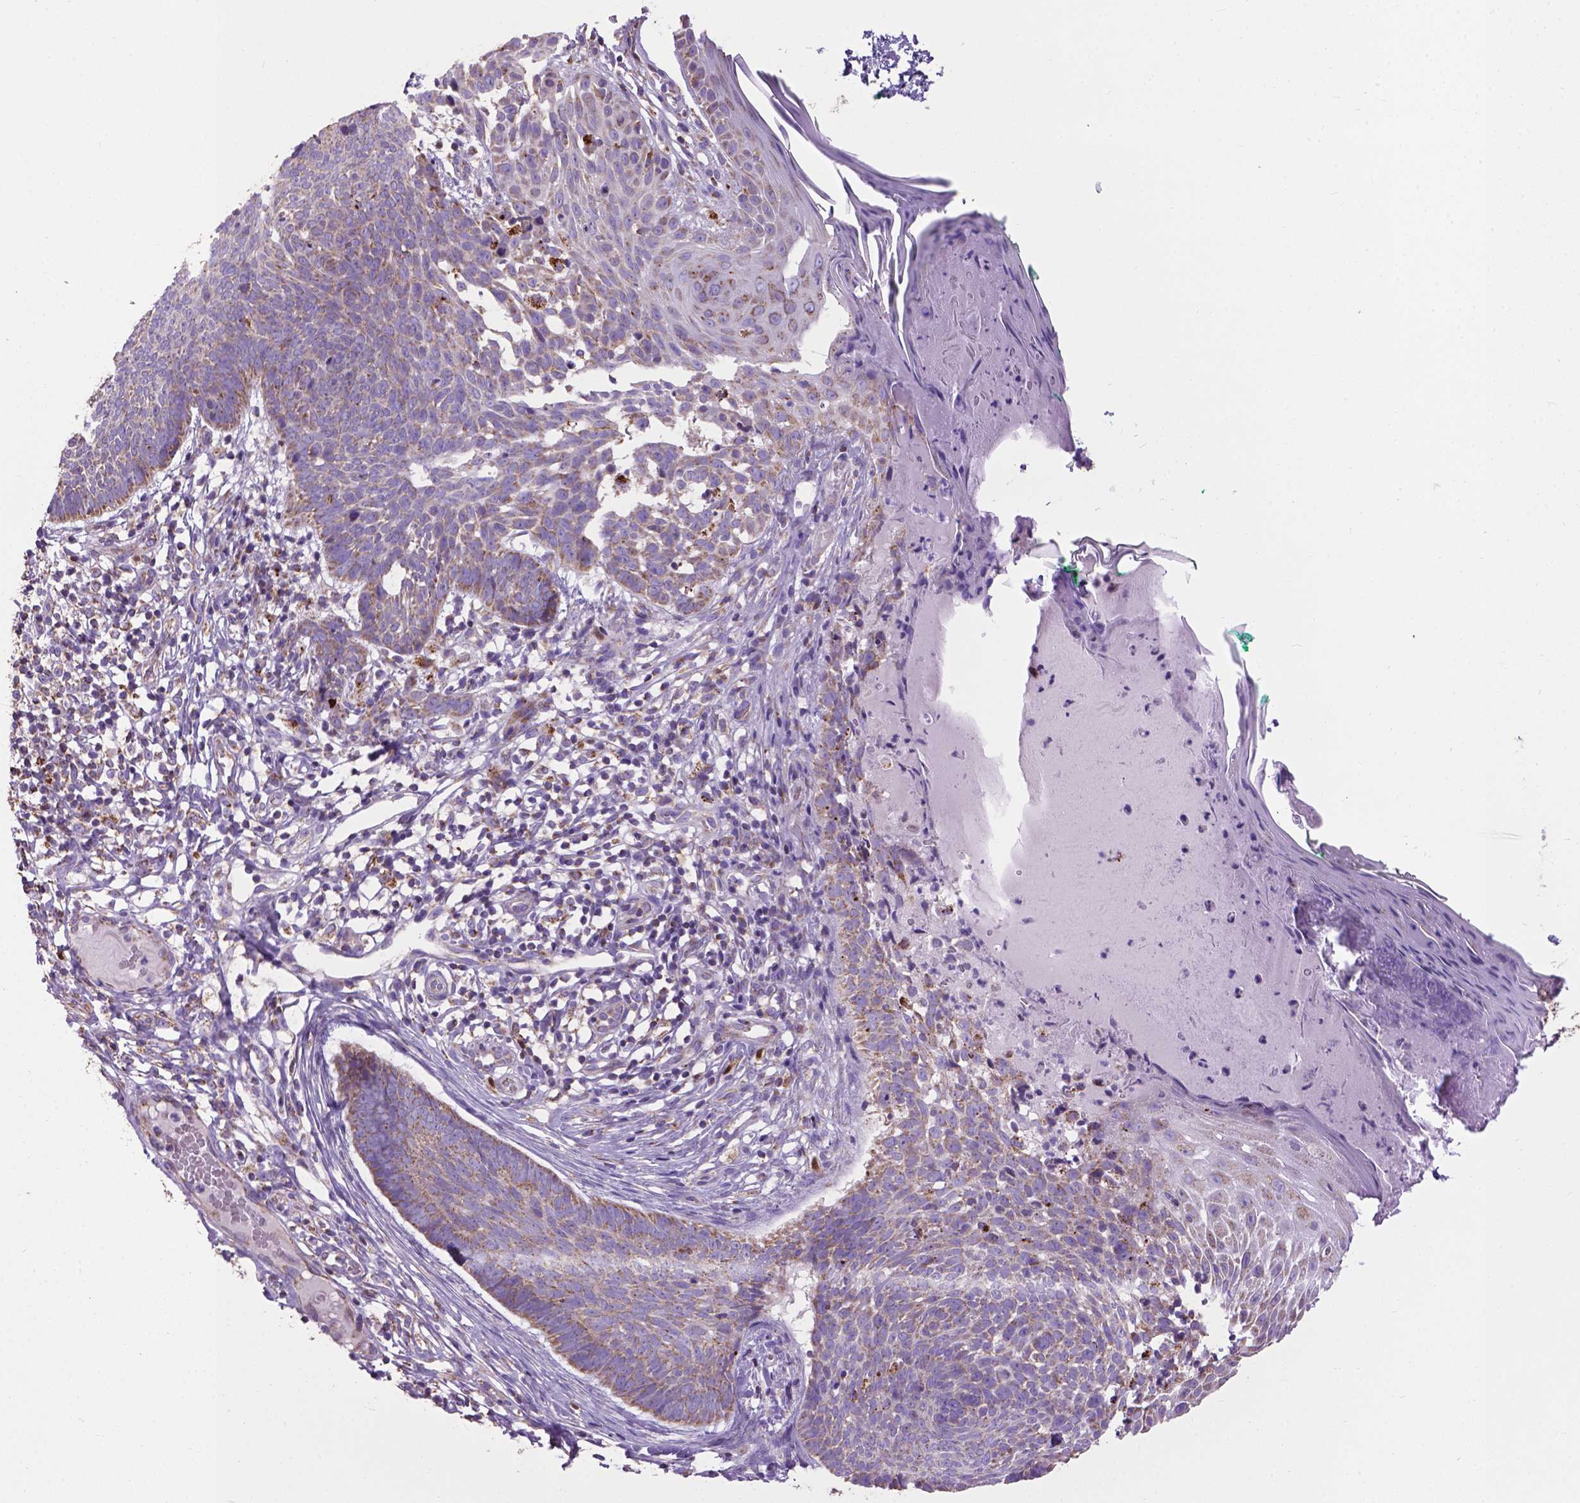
{"staining": {"intensity": "moderate", "quantity": ">75%", "location": "cytoplasmic/membranous"}, "tissue": "skin cancer", "cell_type": "Tumor cells", "image_type": "cancer", "snomed": [{"axis": "morphology", "description": "Basal cell carcinoma"}, {"axis": "topography", "description": "Skin"}], "caption": "Immunohistochemistry photomicrograph of neoplastic tissue: skin cancer stained using IHC exhibits medium levels of moderate protein expression localized specifically in the cytoplasmic/membranous of tumor cells, appearing as a cytoplasmic/membranous brown color.", "gene": "VDAC1", "patient": {"sex": "male", "age": 85}}